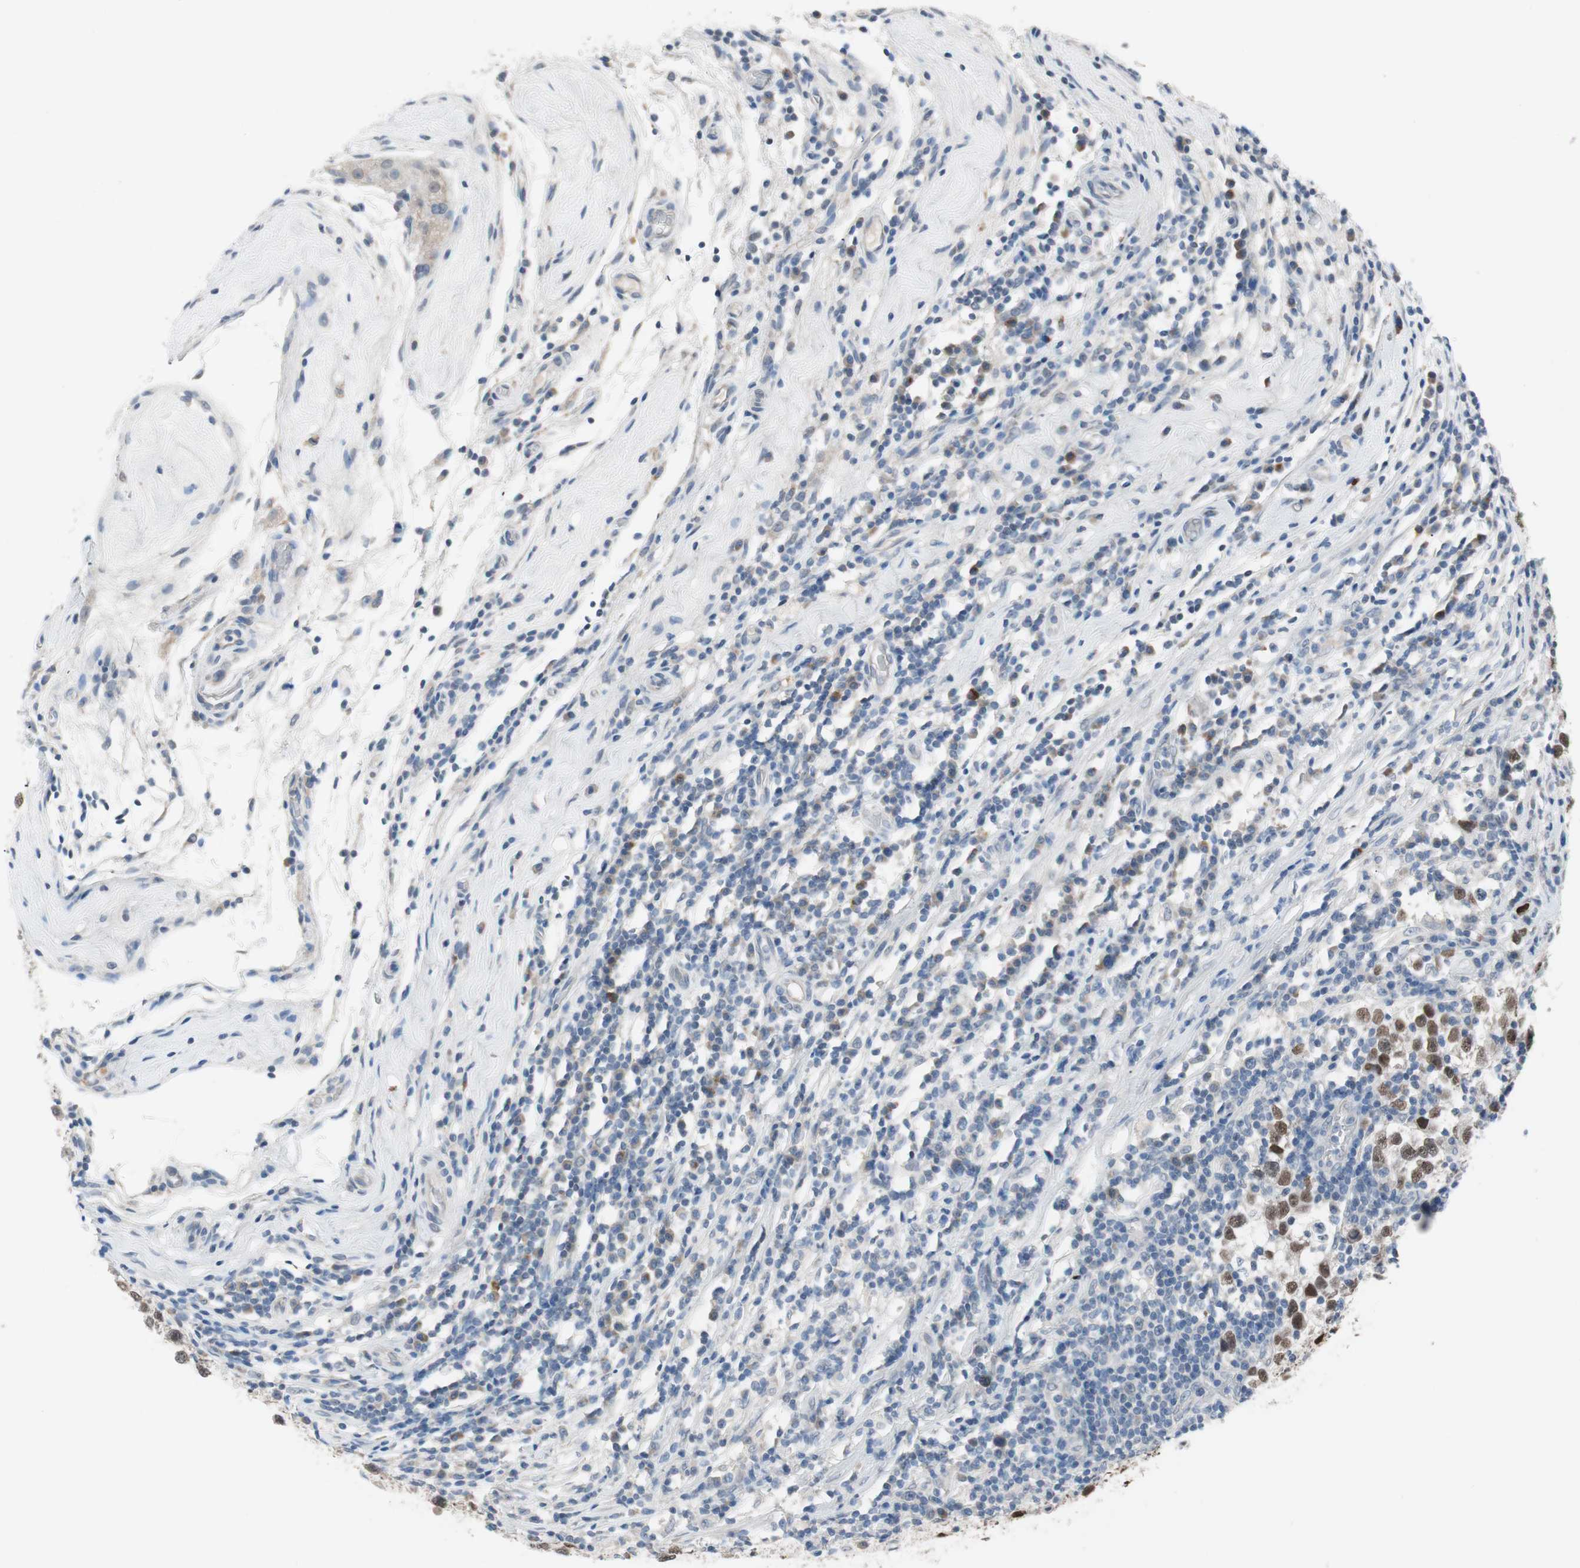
{"staining": {"intensity": "weak", "quantity": "25%-75%", "location": "nuclear"}, "tissue": "testis cancer", "cell_type": "Tumor cells", "image_type": "cancer", "snomed": [{"axis": "morphology", "description": "Seminoma, NOS"}, {"axis": "topography", "description": "Testis"}], "caption": "This histopathology image displays immunohistochemistry staining of human testis seminoma, with low weak nuclear staining in approximately 25%-75% of tumor cells.", "gene": "GRHL1", "patient": {"sex": "male", "age": 43}}